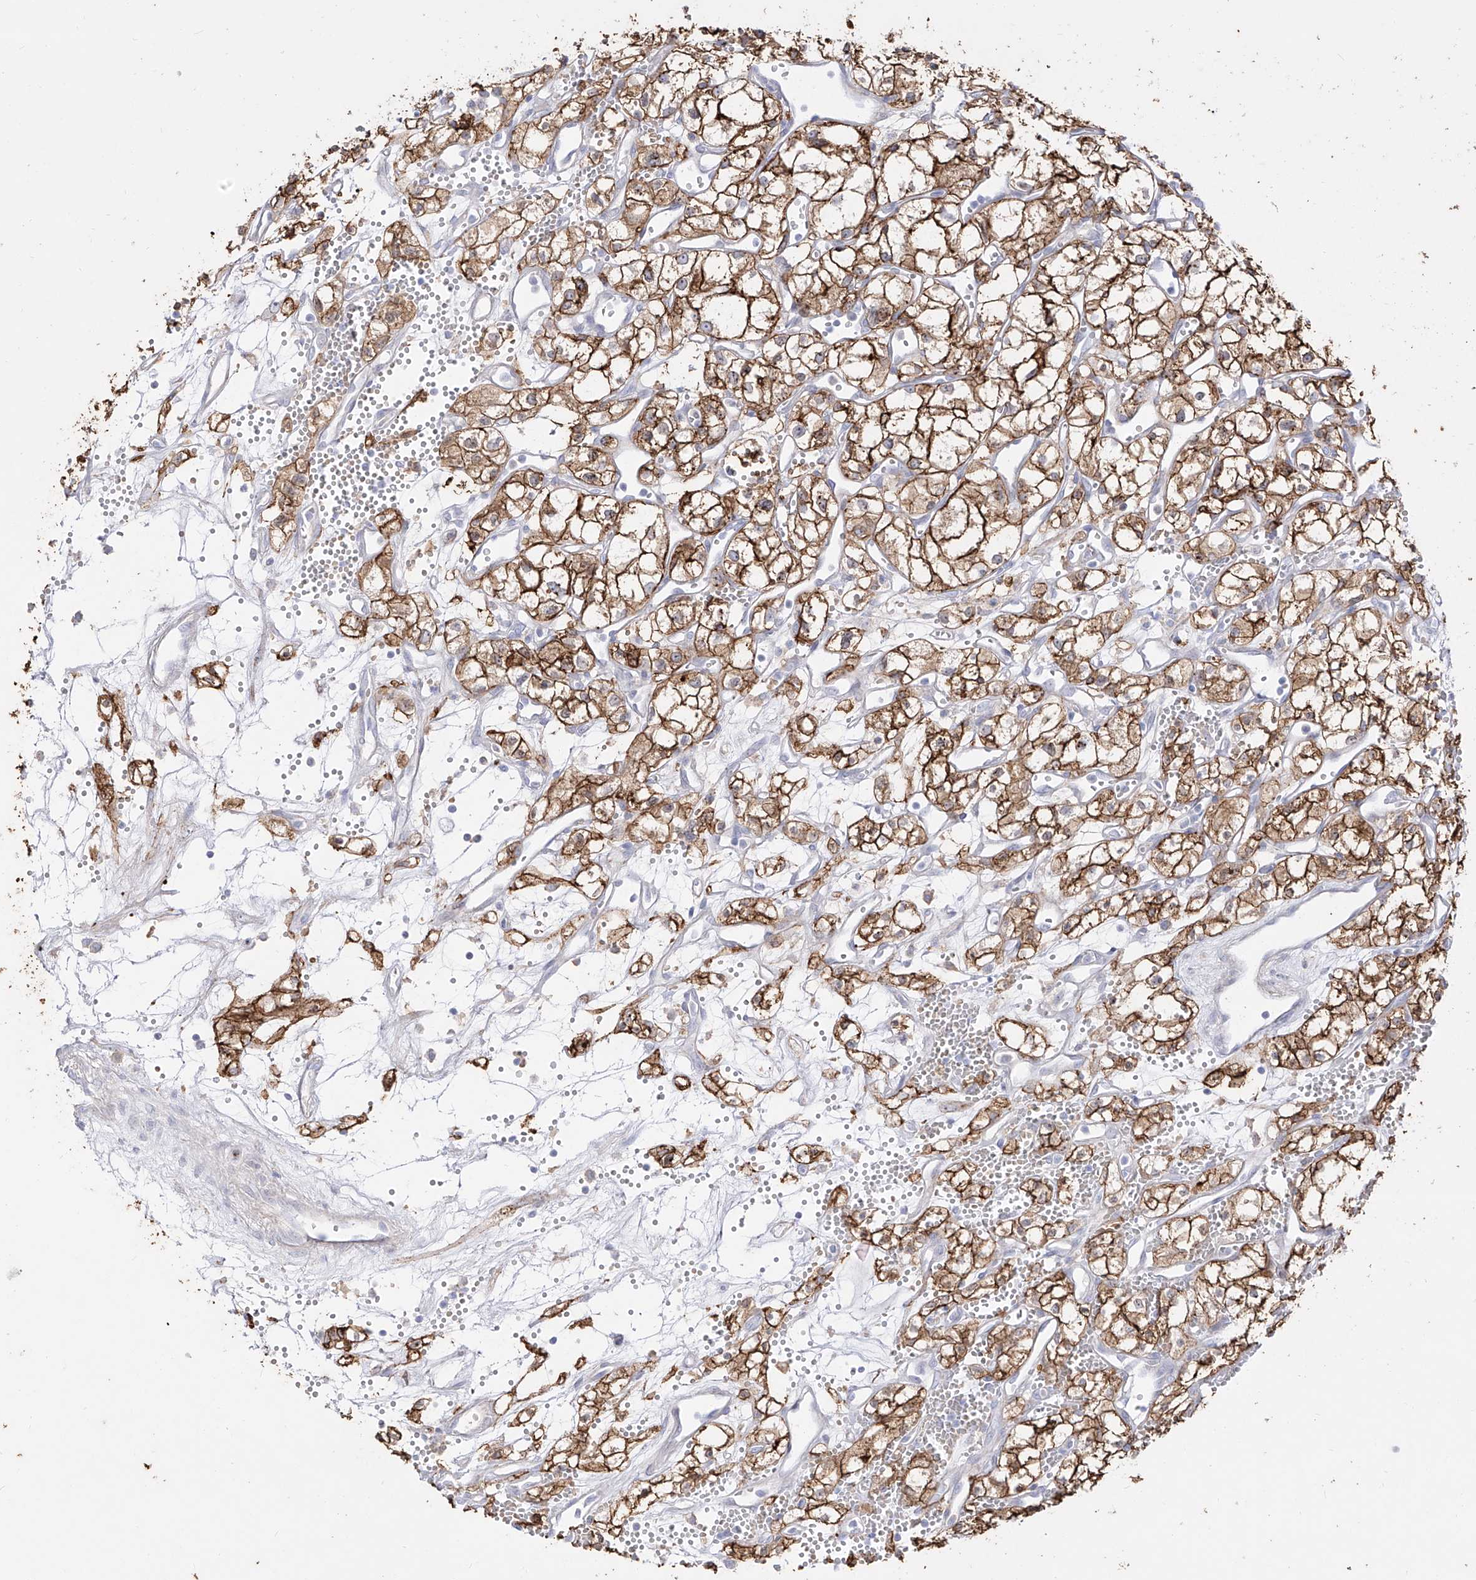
{"staining": {"intensity": "moderate", "quantity": ">75%", "location": "cytoplasmic/membranous"}, "tissue": "renal cancer", "cell_type": "Tumor cells", "image_type": "cancer", "snomed": [{"axis": "morphology", "description": "Adenocarcinoma, NOS"}, {"axis": "topography", "description": "Kidney"}], "caption": "Human renal cancer stained with a brown dye reveals moderate cytoplasmic/membranous positive staining in approximately >75% of tumor cells.", "gene": "ZGRF1", "patient": {"sex": "male", "age": 59}}